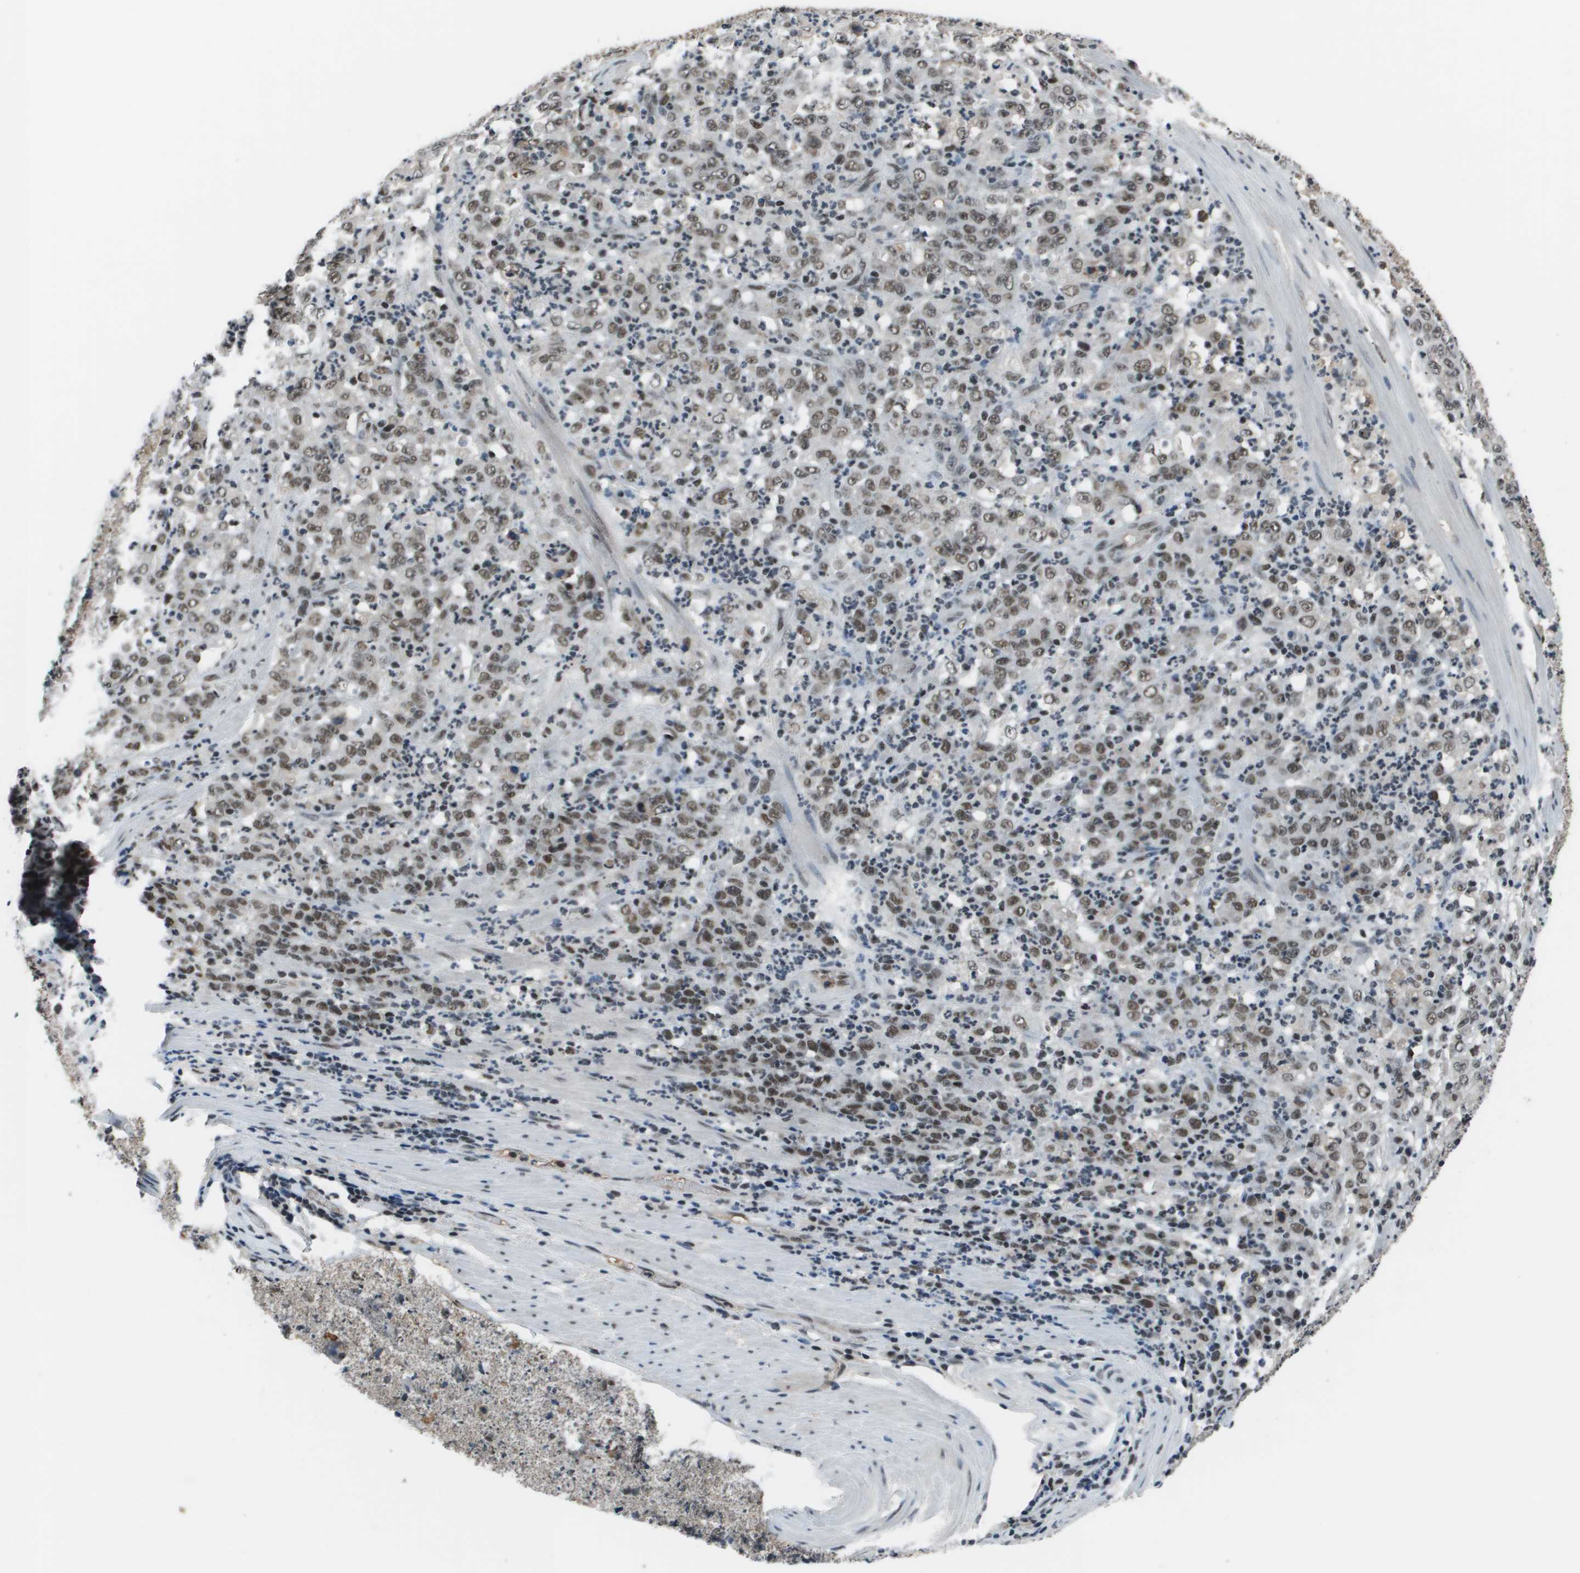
{"staining": {"intensity": "moderate", "quantity": ">75%", "location": "nuclear"}, "tissue": "stomach cancer", "cell_type": "Tumor cells", "image_type": "cancer", "snomed": [{"axis": "morphology", "description": "Adenocarcinoma, NOS"}, {"axis": "topography", "description": "Stomach, lower"}], "caption": "Adenocarcinoma (stomach) stained for a protein (brown) displays moderate nuclear positive expression in approximately >75% of tumor cells.", "gene": "THRAP3", "patient": {"sex": "female", "age": 71}}